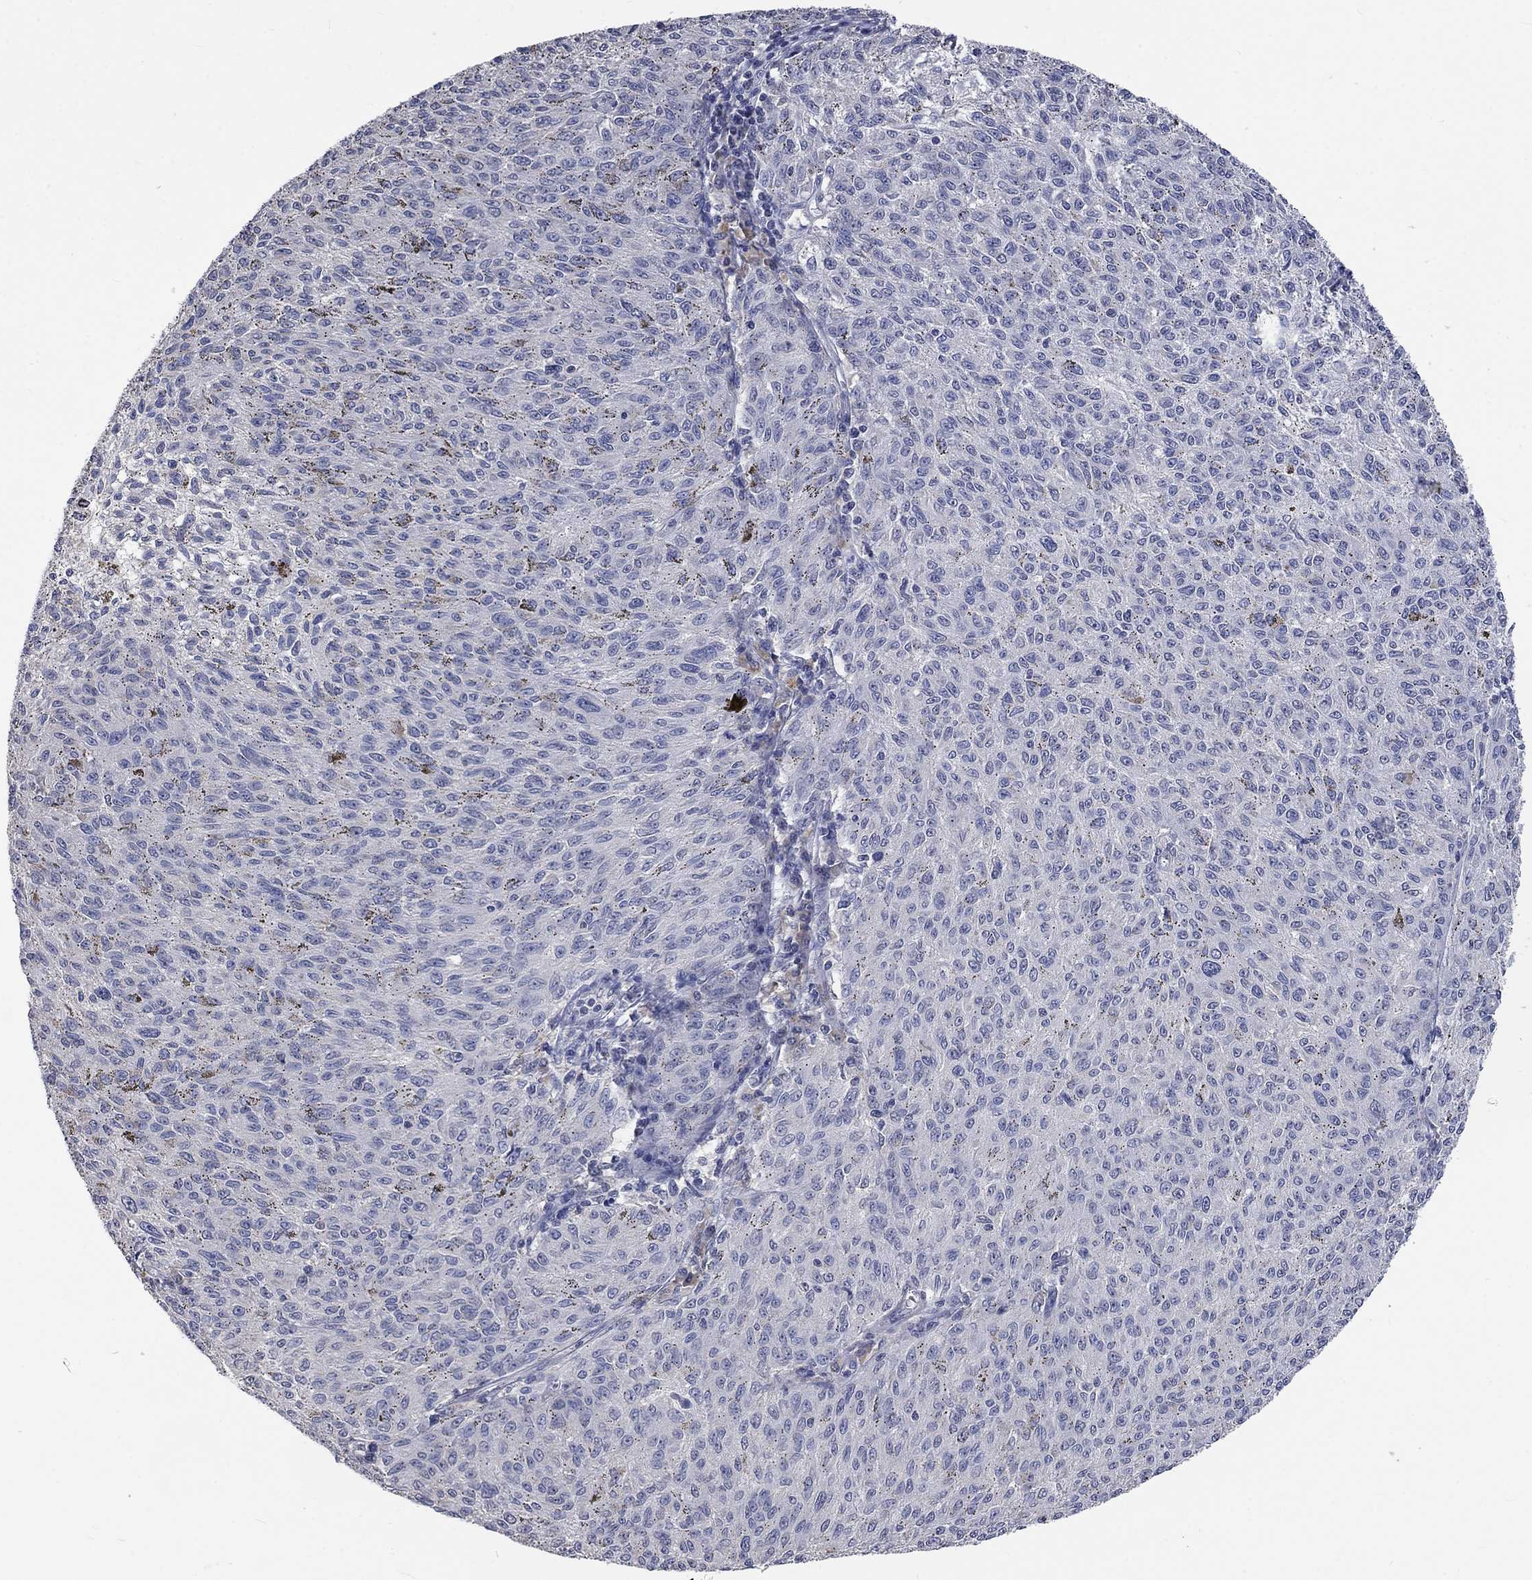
{"staining": {"intensity": "negative", "quantity": "none", "location": "none"}, "tissue": "melanoma", "cell_type": "Tumor cells", "image_type": "cancer", "snomed": [{"axis": "morphology", "description": "Malignant melanoma, NOS"}, {"axis": "topography", "description": "Skin"}], "caption": "The histopathology image displays no significant expression in tumor cells of melanoma. Nuclei are stained in blue.", "gene": "ZBTB18", "patient": {"sex": "female", "age": 72}}